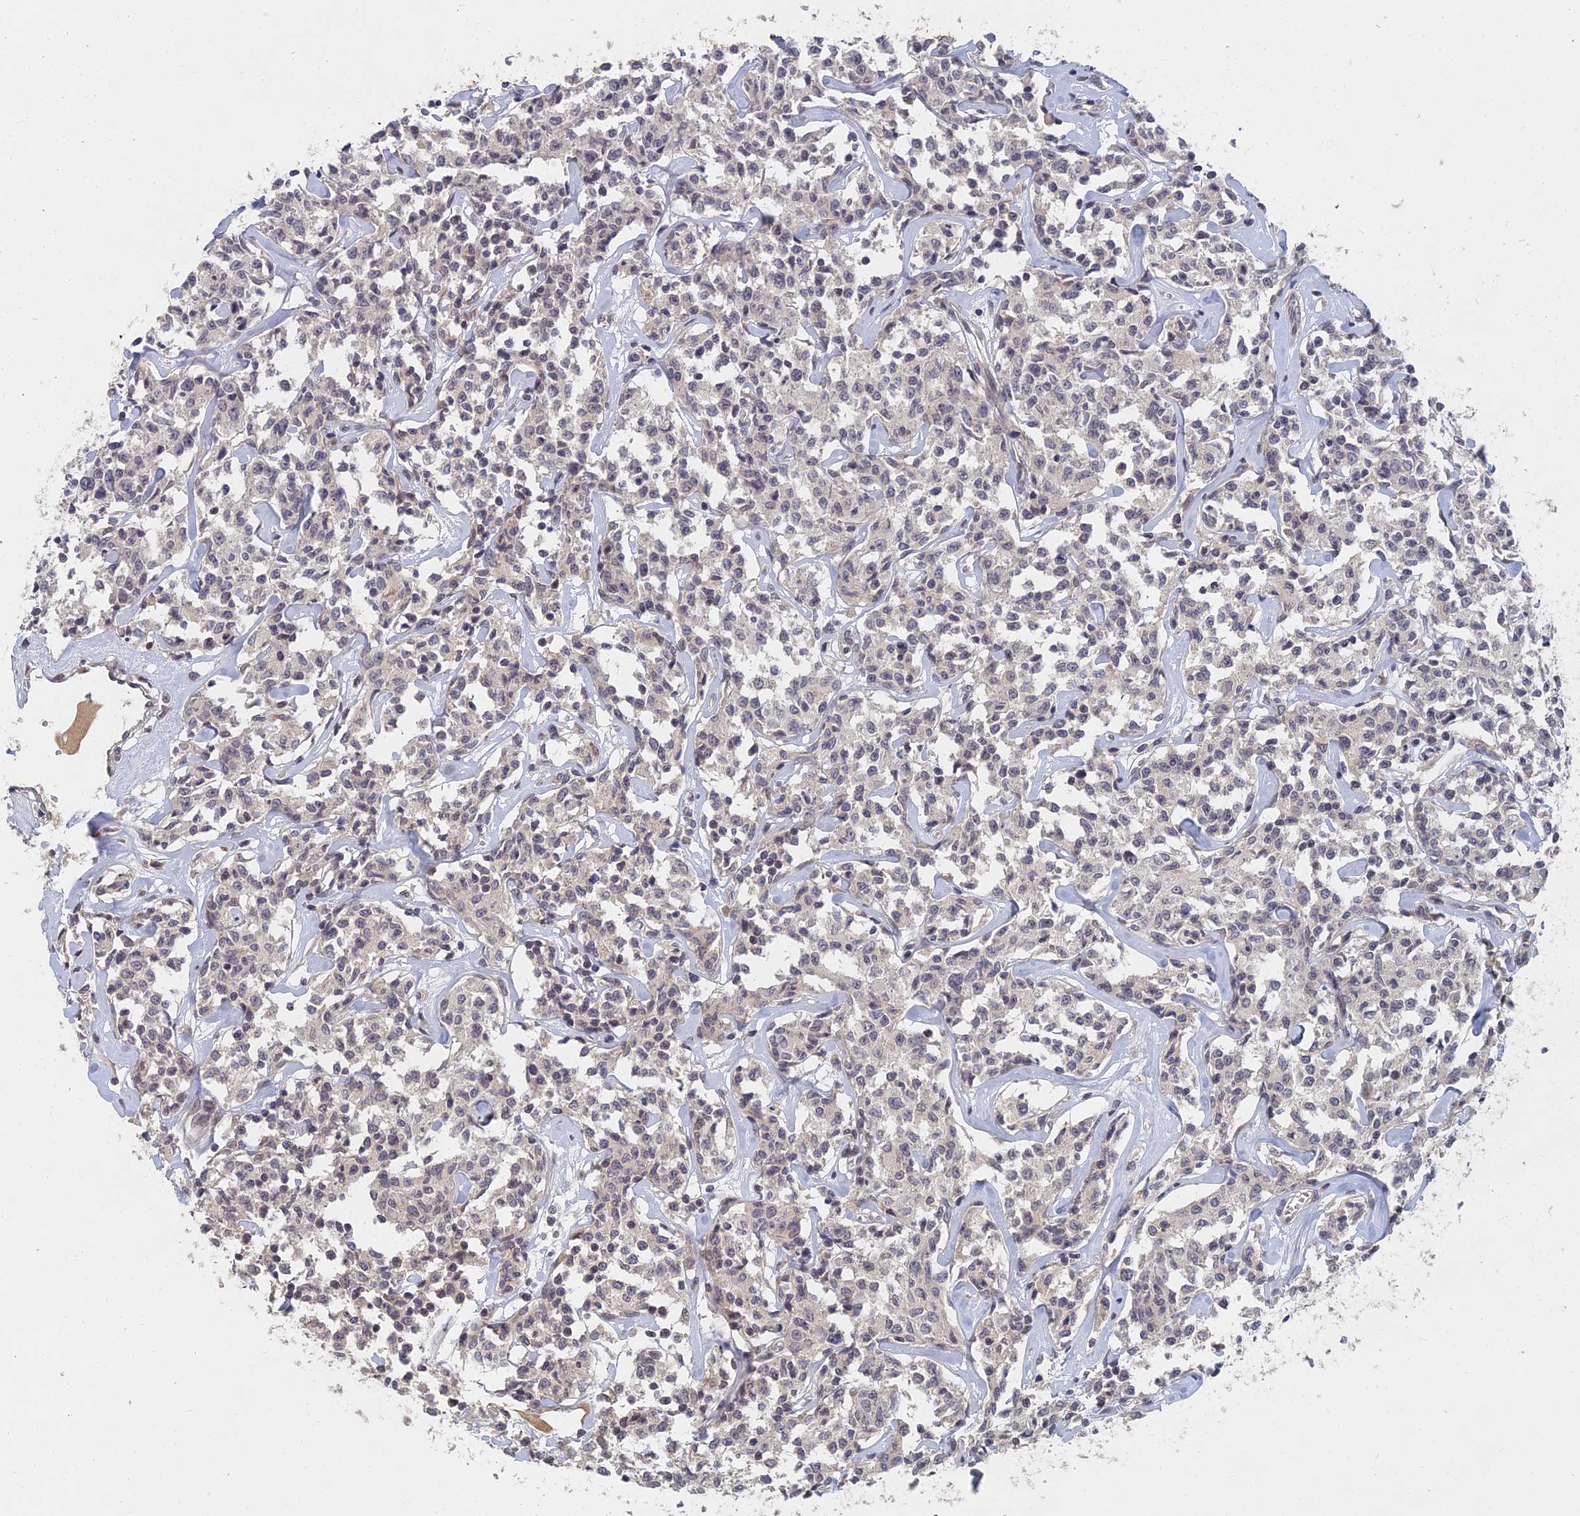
{"staining": {"intensity": "negative", "quantity": "none", "location": "none"}, "tissue": "lymphoma", "cell_type": "Tumor cells", "image_type": "cancer", "snomed": [{"axis": "morphology", "description": "Malignant lymphoma, non-Hodgkin's type, Low grade"}, {"axis": "topography", "description": "Small intestine"}], "caption": "Immunohistochemistry histopathology image of malignant lymphoma, non-Hodgkin's type (low-grade) stained for a protein (brown), which reveals no expression in tumor cells.", "gene": "GNA15", "patient": {"sex": "female", "age": 59}}